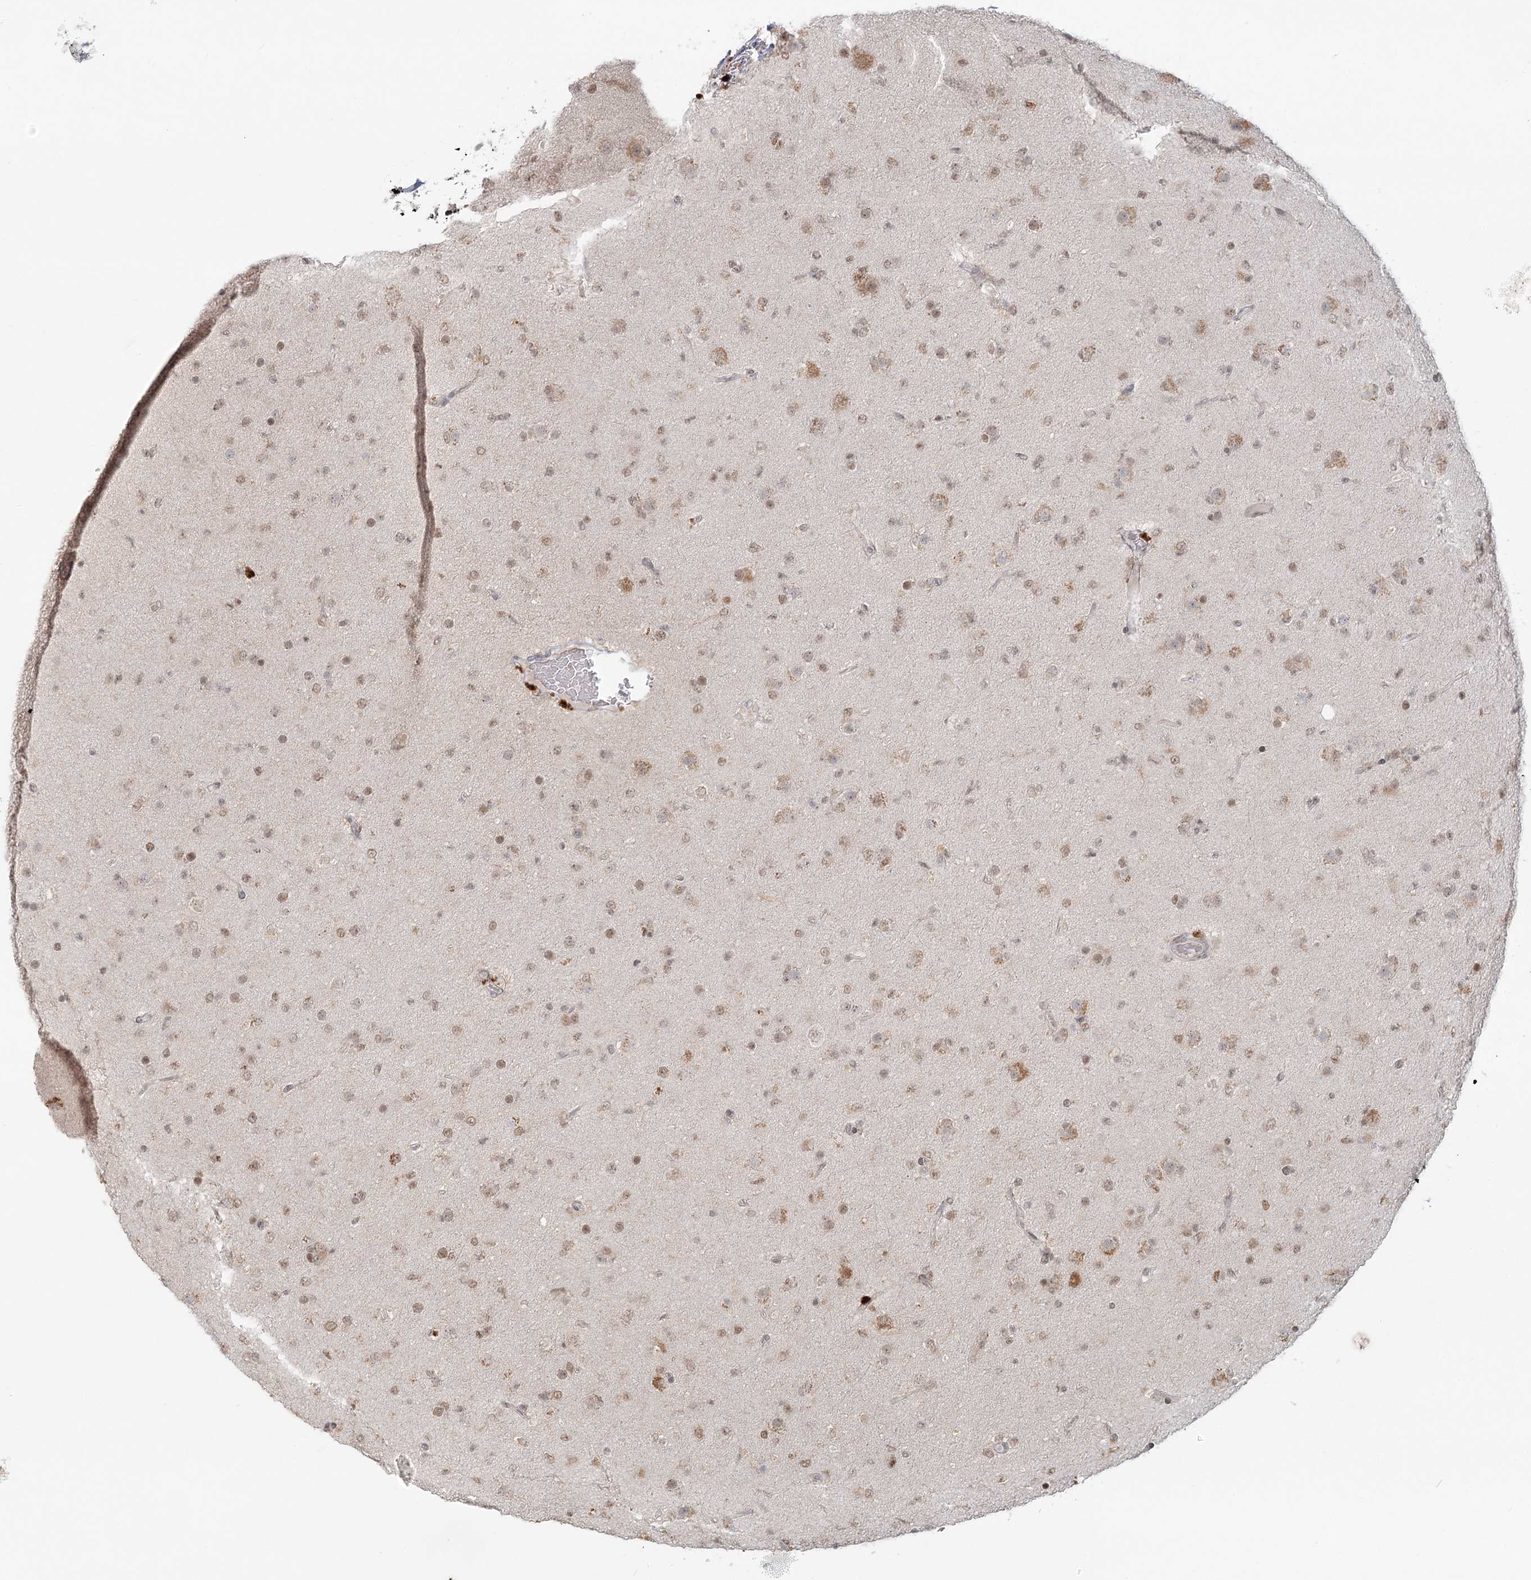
{"staining": {"intensity": "moderate", "quantity": ">75%", "location": "nuclear"}, "tissue": "glioma", "cell_type": "Tumor cells", "image_type": "cancer", "snomed": [{"axis": "morphology", "description": "Glioma, malignant, Low grade"}, {"axis": "topography", "description": "Brain"}], "caption": "DAB immunohistochemical staining of human glioma displays moderate nuclear protein staining in approximately >75% of tumor cells.", "gene": "R3HCC1L", "patient": {"sex": "male", "age": 65}}